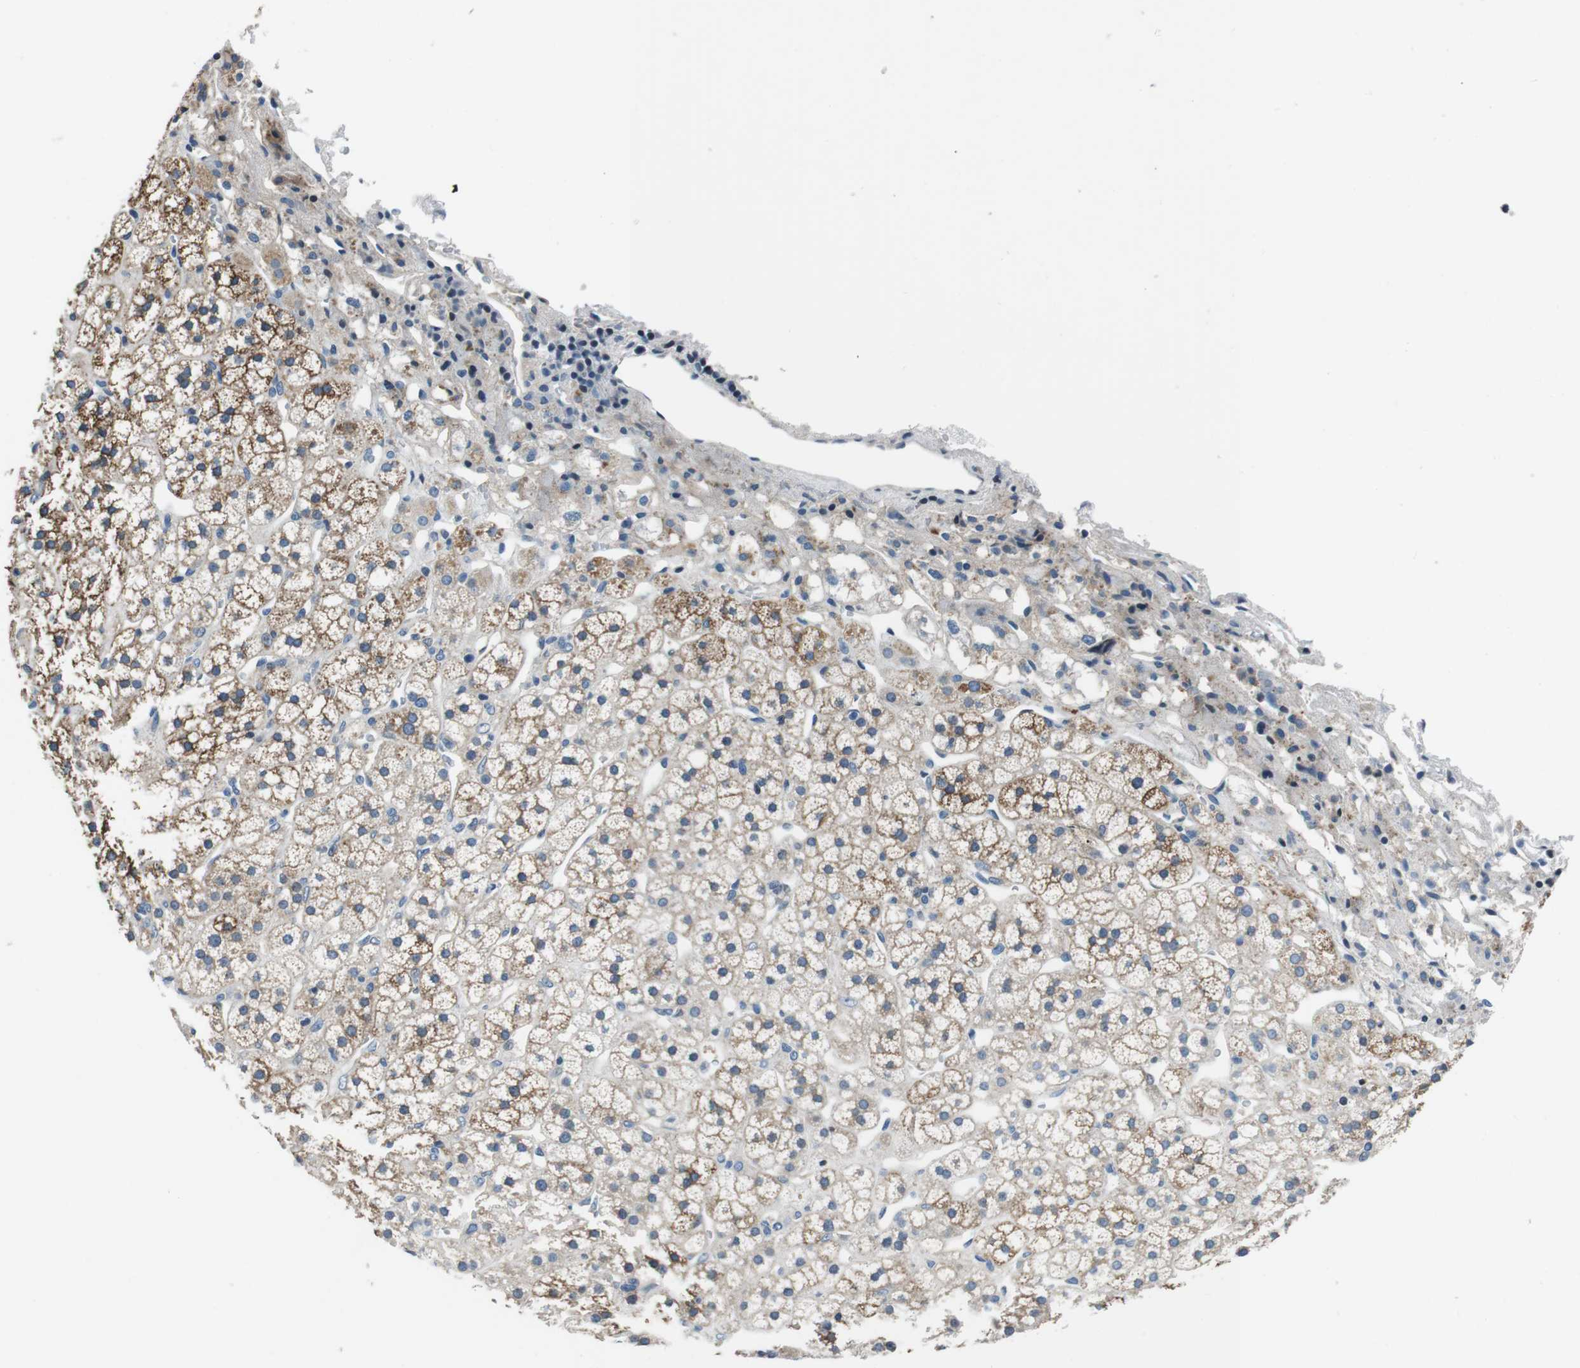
{"staining": {"intensity": "moderate", "quantity": "<25%", "location": "cytoplasmic/membranous"}, "tissue": "adrenal gland", "cell_type": "Glandular cells", "image_type": "normal", "snomed": [{"axis": "morphology", "description": "Normal tissue, NOS"}, {"axis": "topography", "description": "Adrenal gland"}], "caption": "An IHC image of normal tissue is shown. Protein staining in brown shows moderate cytoplasmic/membranous positivity in adrenal gland within glandular cells.", "gene": "KCNJ5", "patient": {"sex": "male", "age": 56}}